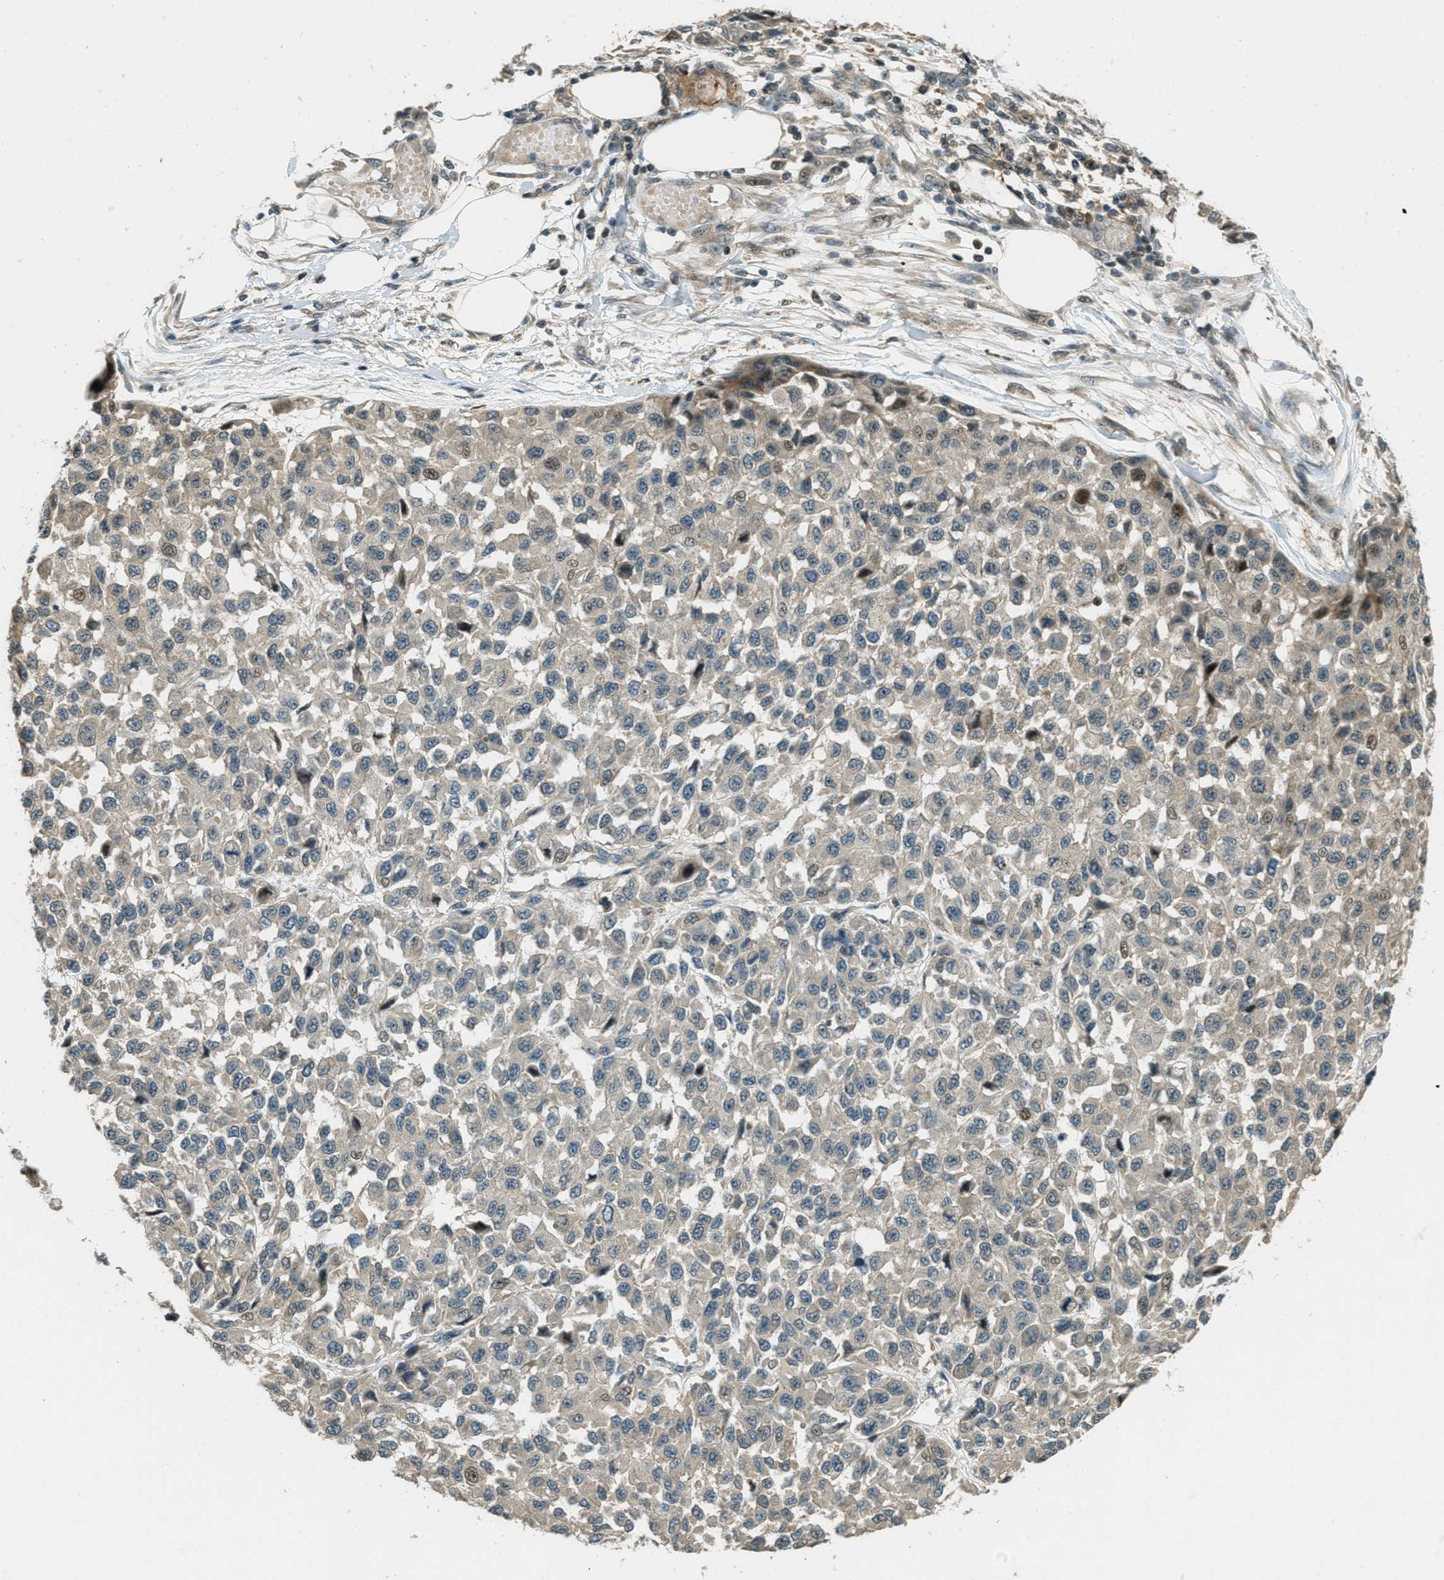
{"staining": {"intensity": "weak", "quantity": "<25%", "location": "cytoplasmic/membranous,nuclear"}, "tissue": "melanoma", "cell_type": "Tumor cells", "image_type": "cancer", "snomed": [{"axis": "morphology", "description": "Normal tissue, NOS"}, {"axis": "morphology", "description": "Malignant melanoma, NOS"}, {"axis": "topography", "description": "Skin"}], "caption": "A histopathology image of human melanoma is negative for staining in tumor cells.", "gene": "PTPN23", "patient": {"sex": "male", "age": 62}}